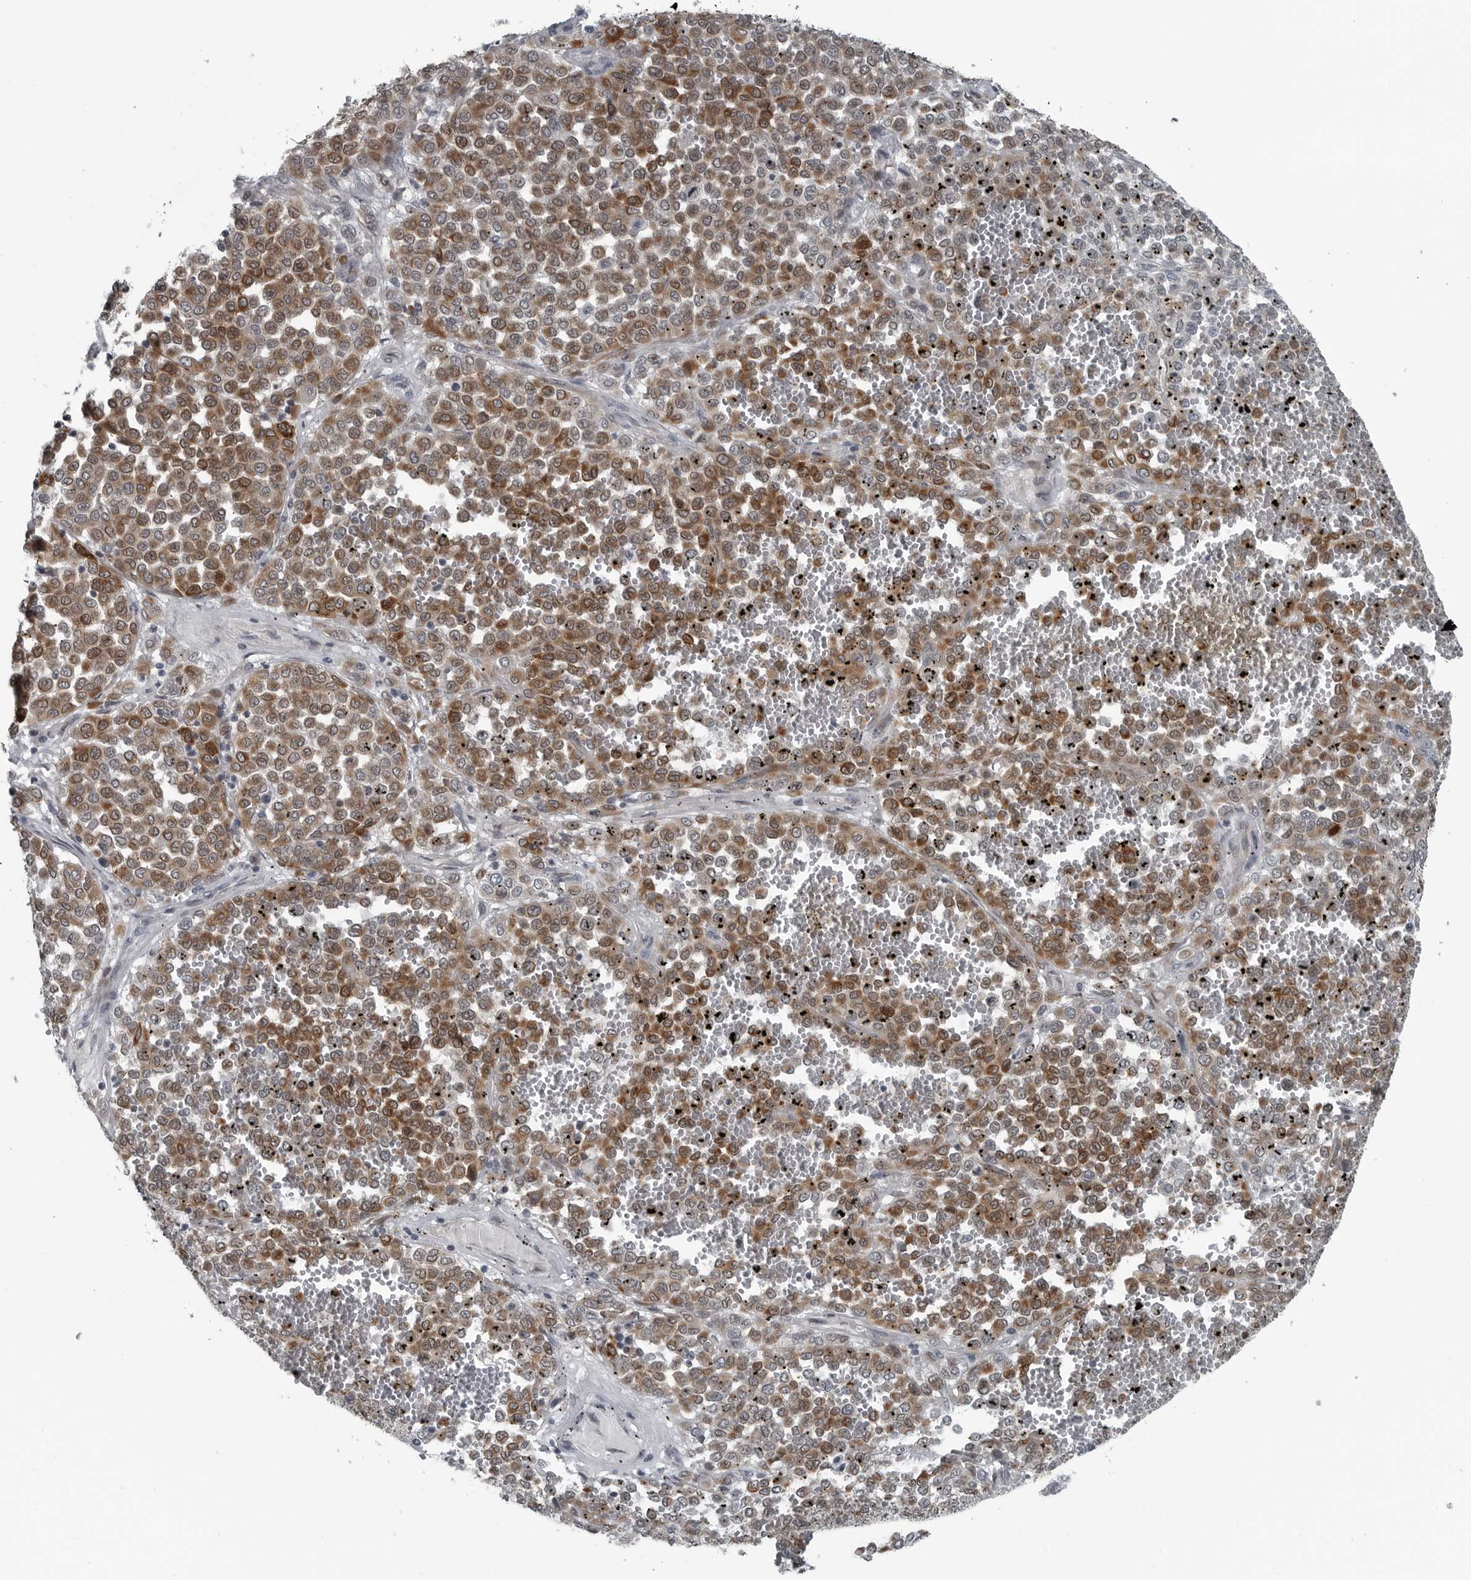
{"staining": {"intensity": "moderate", "quantity": ">75%", "location": "cytoplasmic/membranous"}, "tissue": "melanoma", "cell_type": "Tumor cells", "image_type": "cancer", "snomed": [{"axis": "morphology", "description": "Malignant melanoma, Metastatic site"}, {"axis": "topography", "description": "Pancreas"}], "caption": "The image reveals a brown stain indicating the presence of a protein in the cytoplasmic/membranous of tumor cells in melanoma.", "gene": "DNAAF11", "patient": {"sex": "female", "age": 30}}